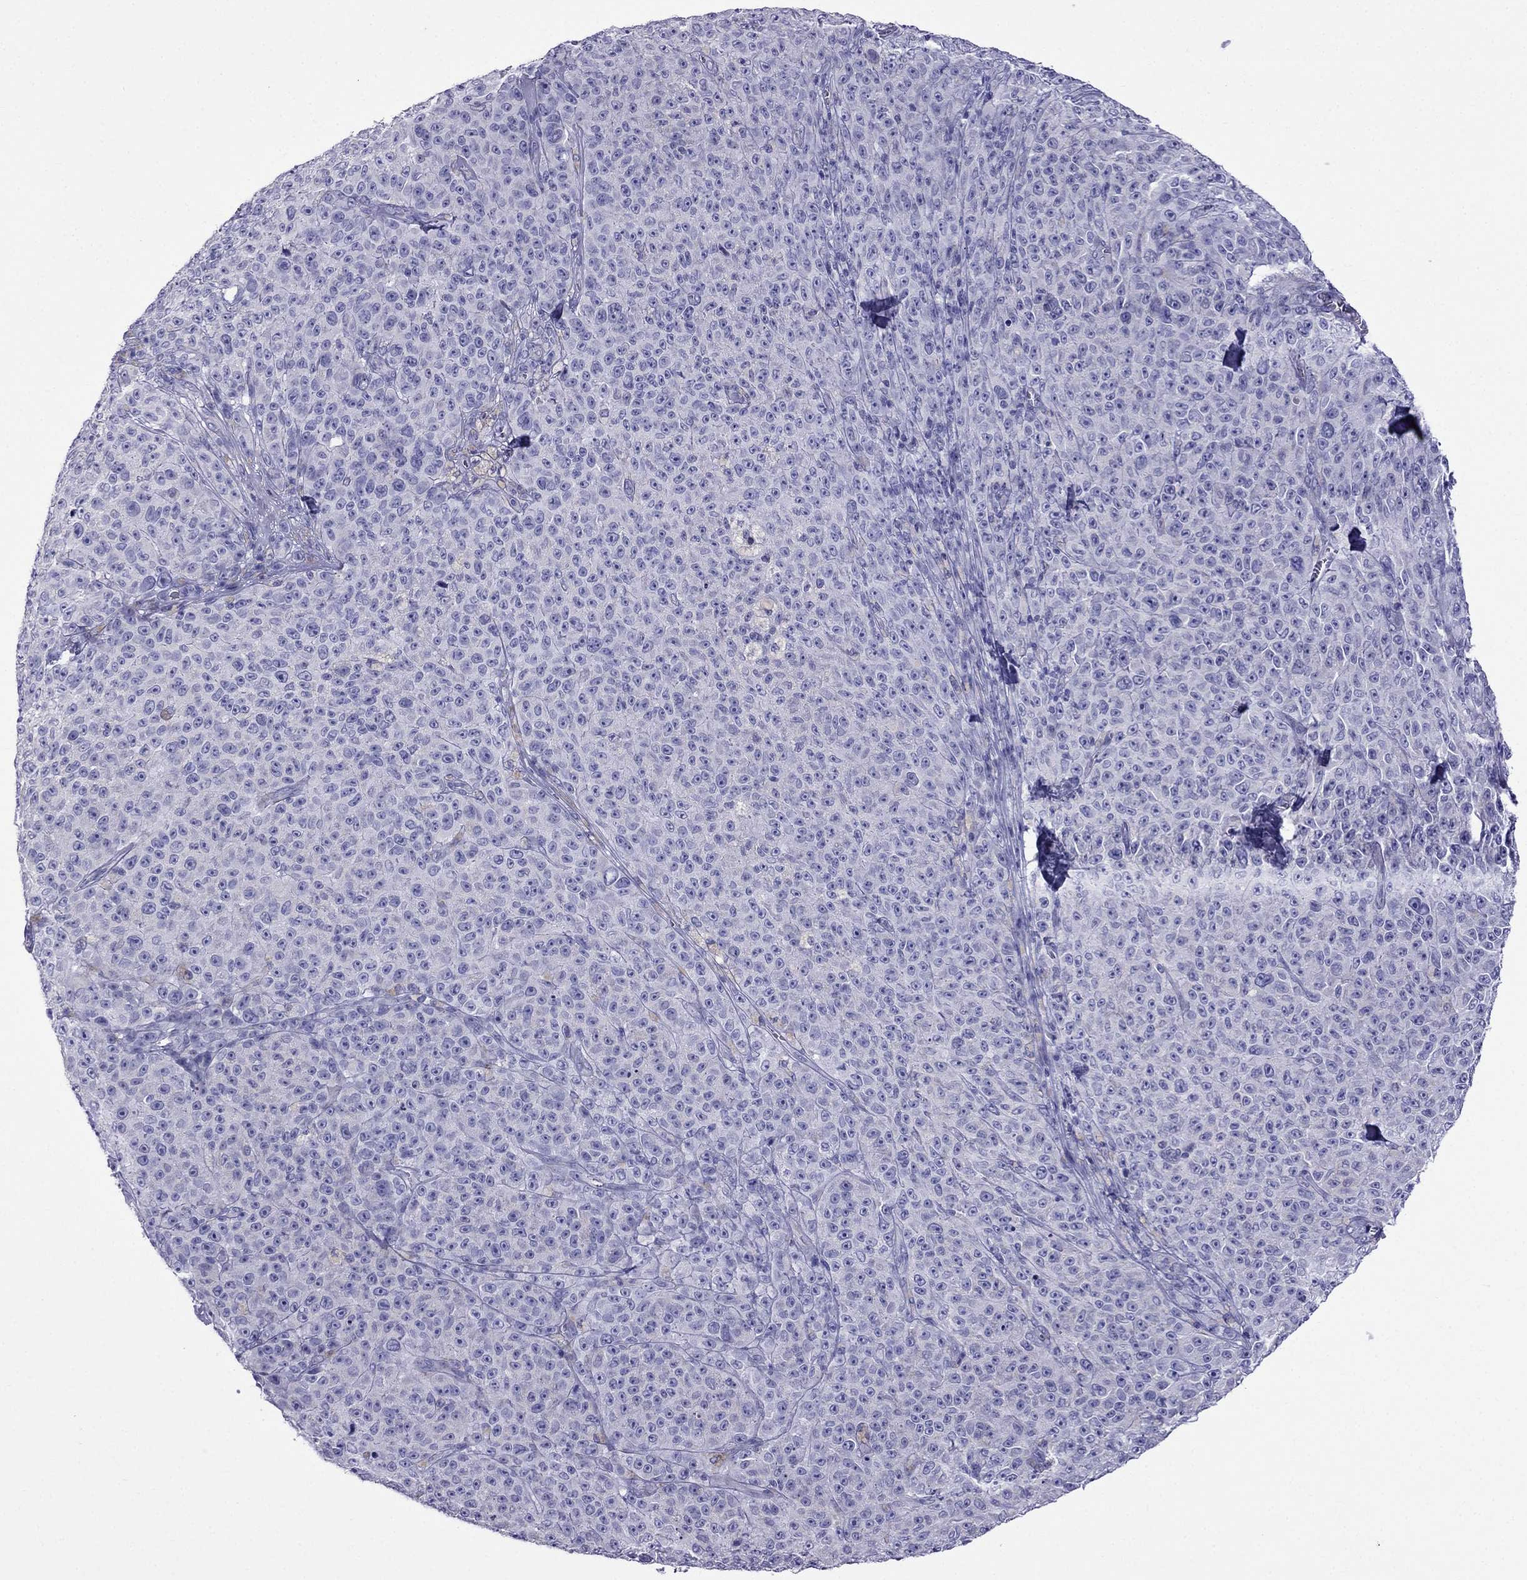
{"staining": {"intensity": "negative", "quantity": "none", "location": "none"}, "tissue": "melanoma", "cell_type": "Tumor cells", "image_type": "cancer", "snomed": [{"axis": "morphology", "description": "Malignant melanoma, NOS"}, {"axis": "topography", "description": "Skin"}], "caption": "Malignant melanoma was stained to show a protein in brown. There is no significant expression in tumor cells.", "gene": "TDRD1", "patient": {"sex": "female", "age": 82}}